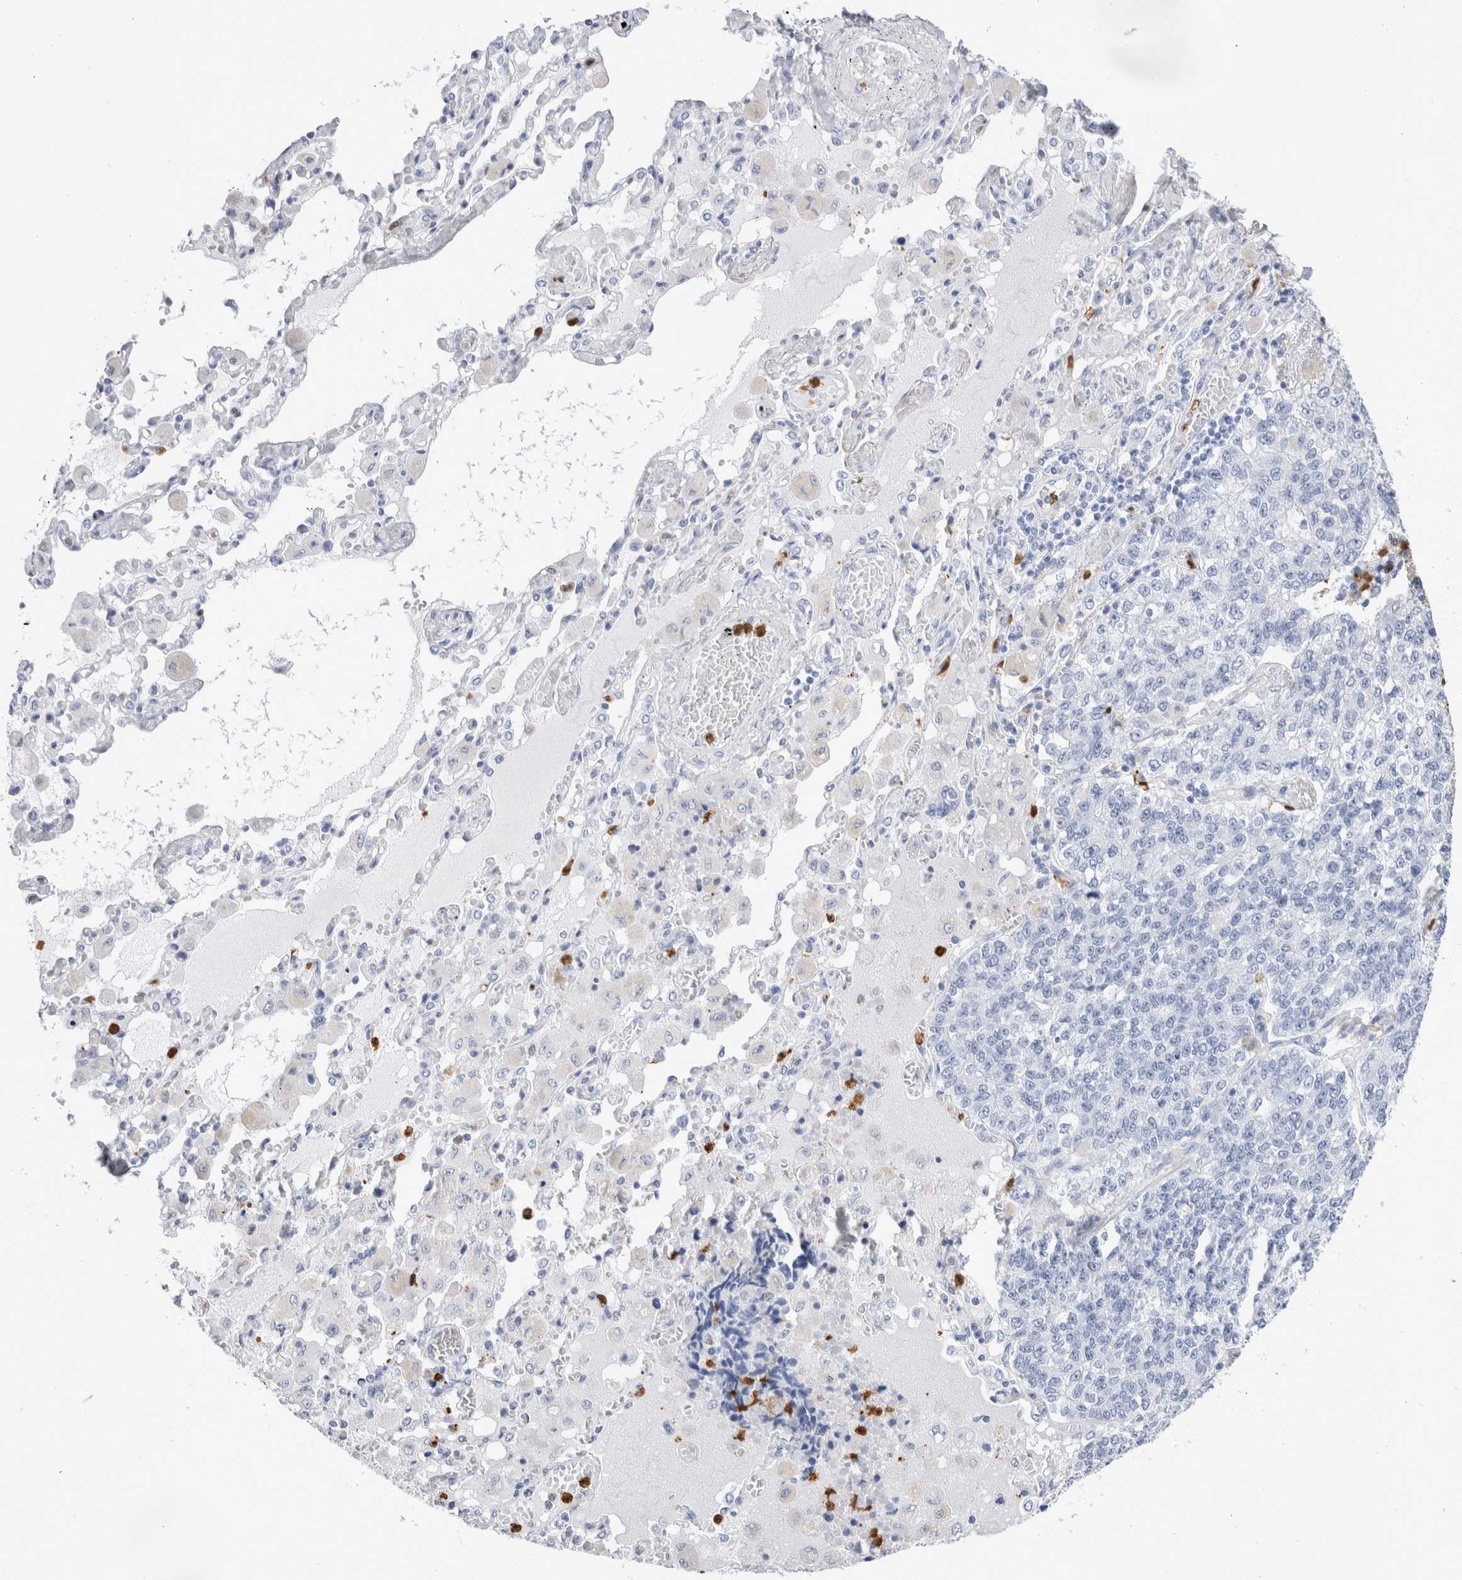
{"staining": {"intensity": "negative", "quantity": "none", "location": "none"}, "tissue": "lung cancer", "cell_type": "Tumor cells", "image_type": "cancer", "snomed": [{"axis": "morphology", "description": "Adenocarcinoma, NOS"}, {"axis": "topography", "description": "Lung"}], "caption": "This is a image of immunohistochemistry (IHC) staining of lung adenocarcinoma, which shows no expression in tumor cells.", "gene": "SLC10A5", "patient": {"sex": "male", "age": 49}}